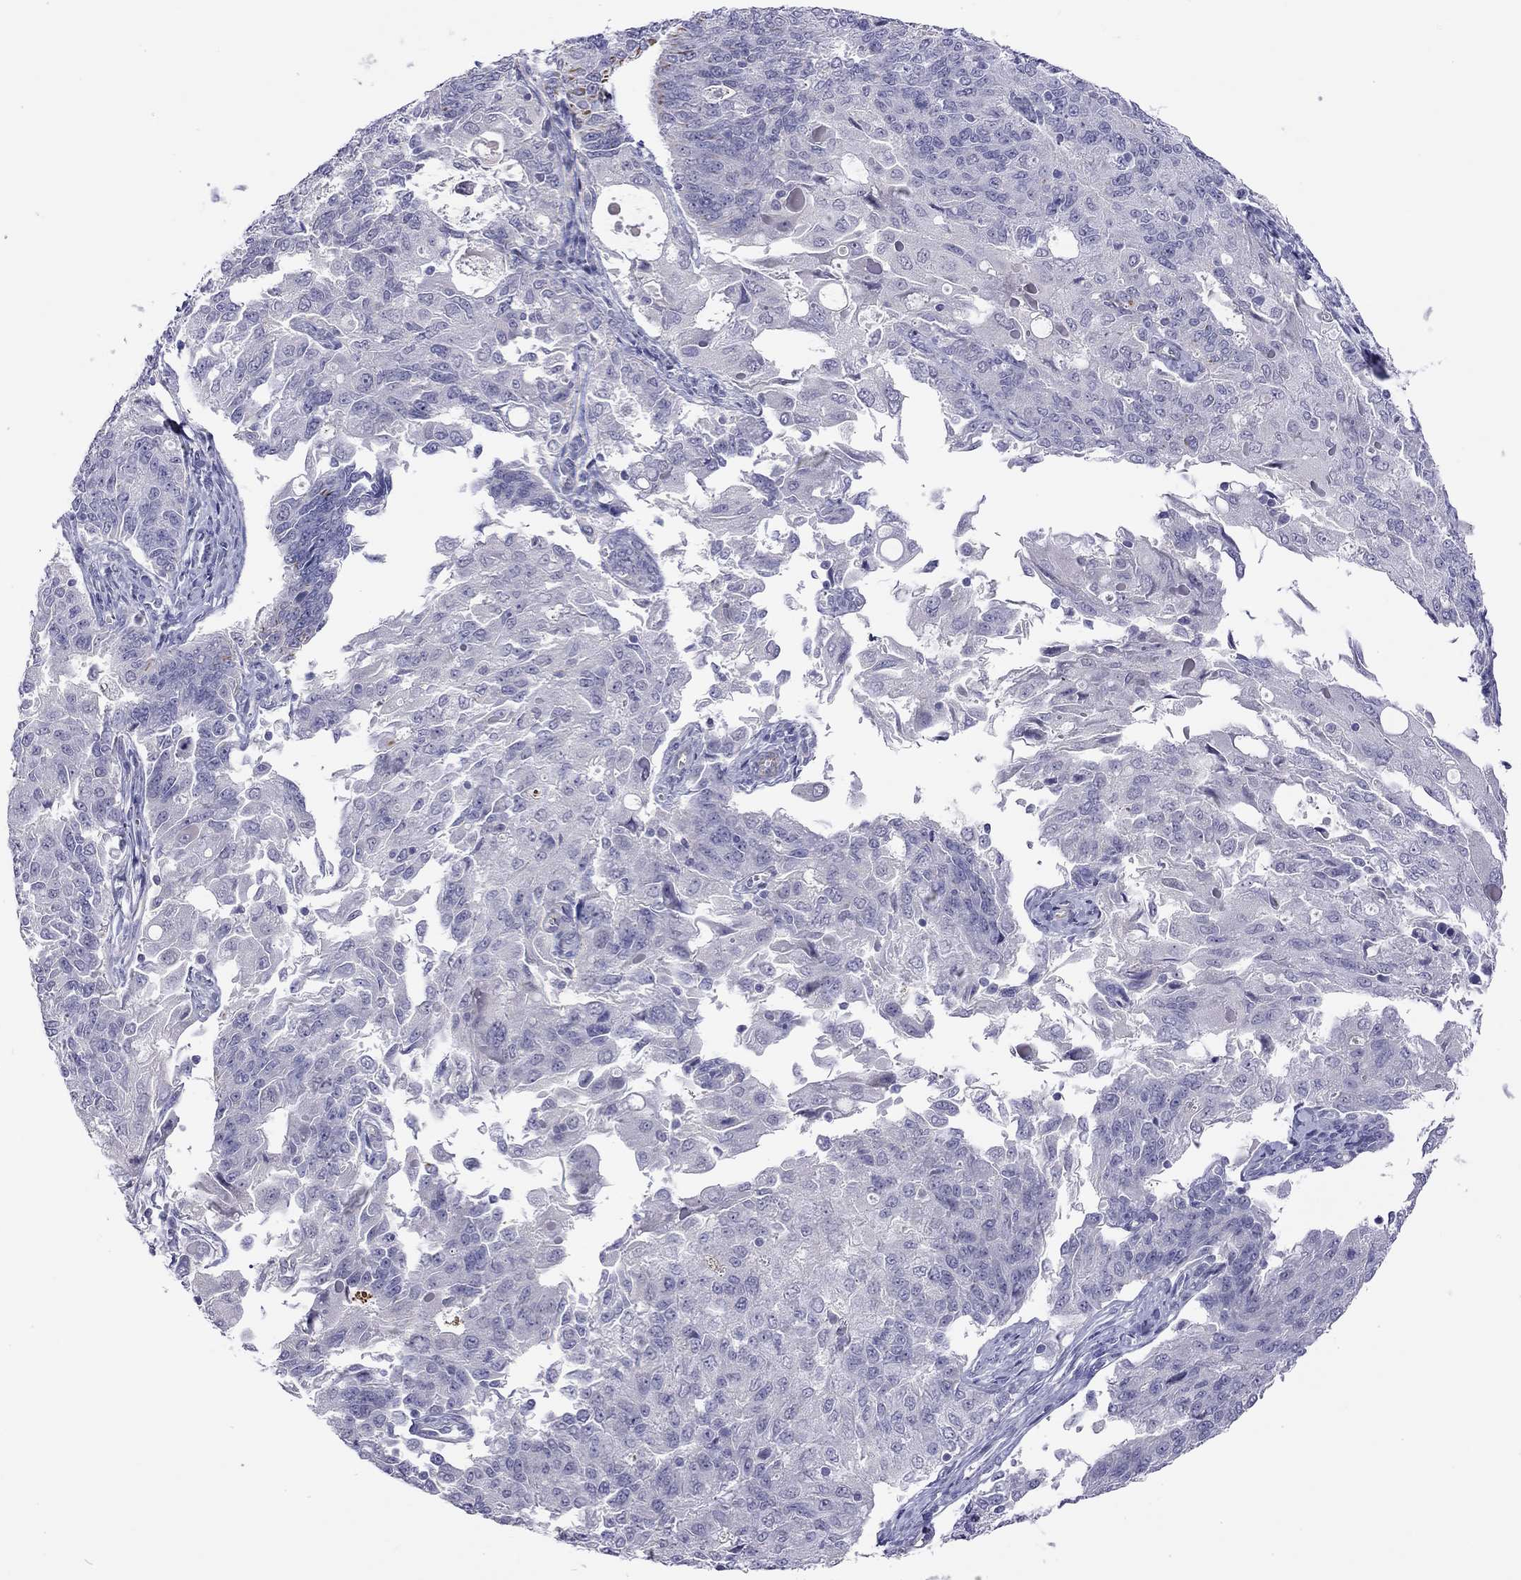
{"staining": {"intensity": "negative", "quantity": "none", "location": "none"}, "tissue": "endometrial cancer", "cell_type": "Tumor cells", "image_type": "cancer", "snomed": [{"axis": "morphology", "description": "Adenocarcinoma, NOS"}, {"axis": "topography", "description": "Endometrium"}], "caption": "This is an immunohistochemistry (IHC) image of human endometrial cancer. There is no expression in tumor cells.", "gene": "RTL1", "patient": {"sex": "female", "age": 43}}